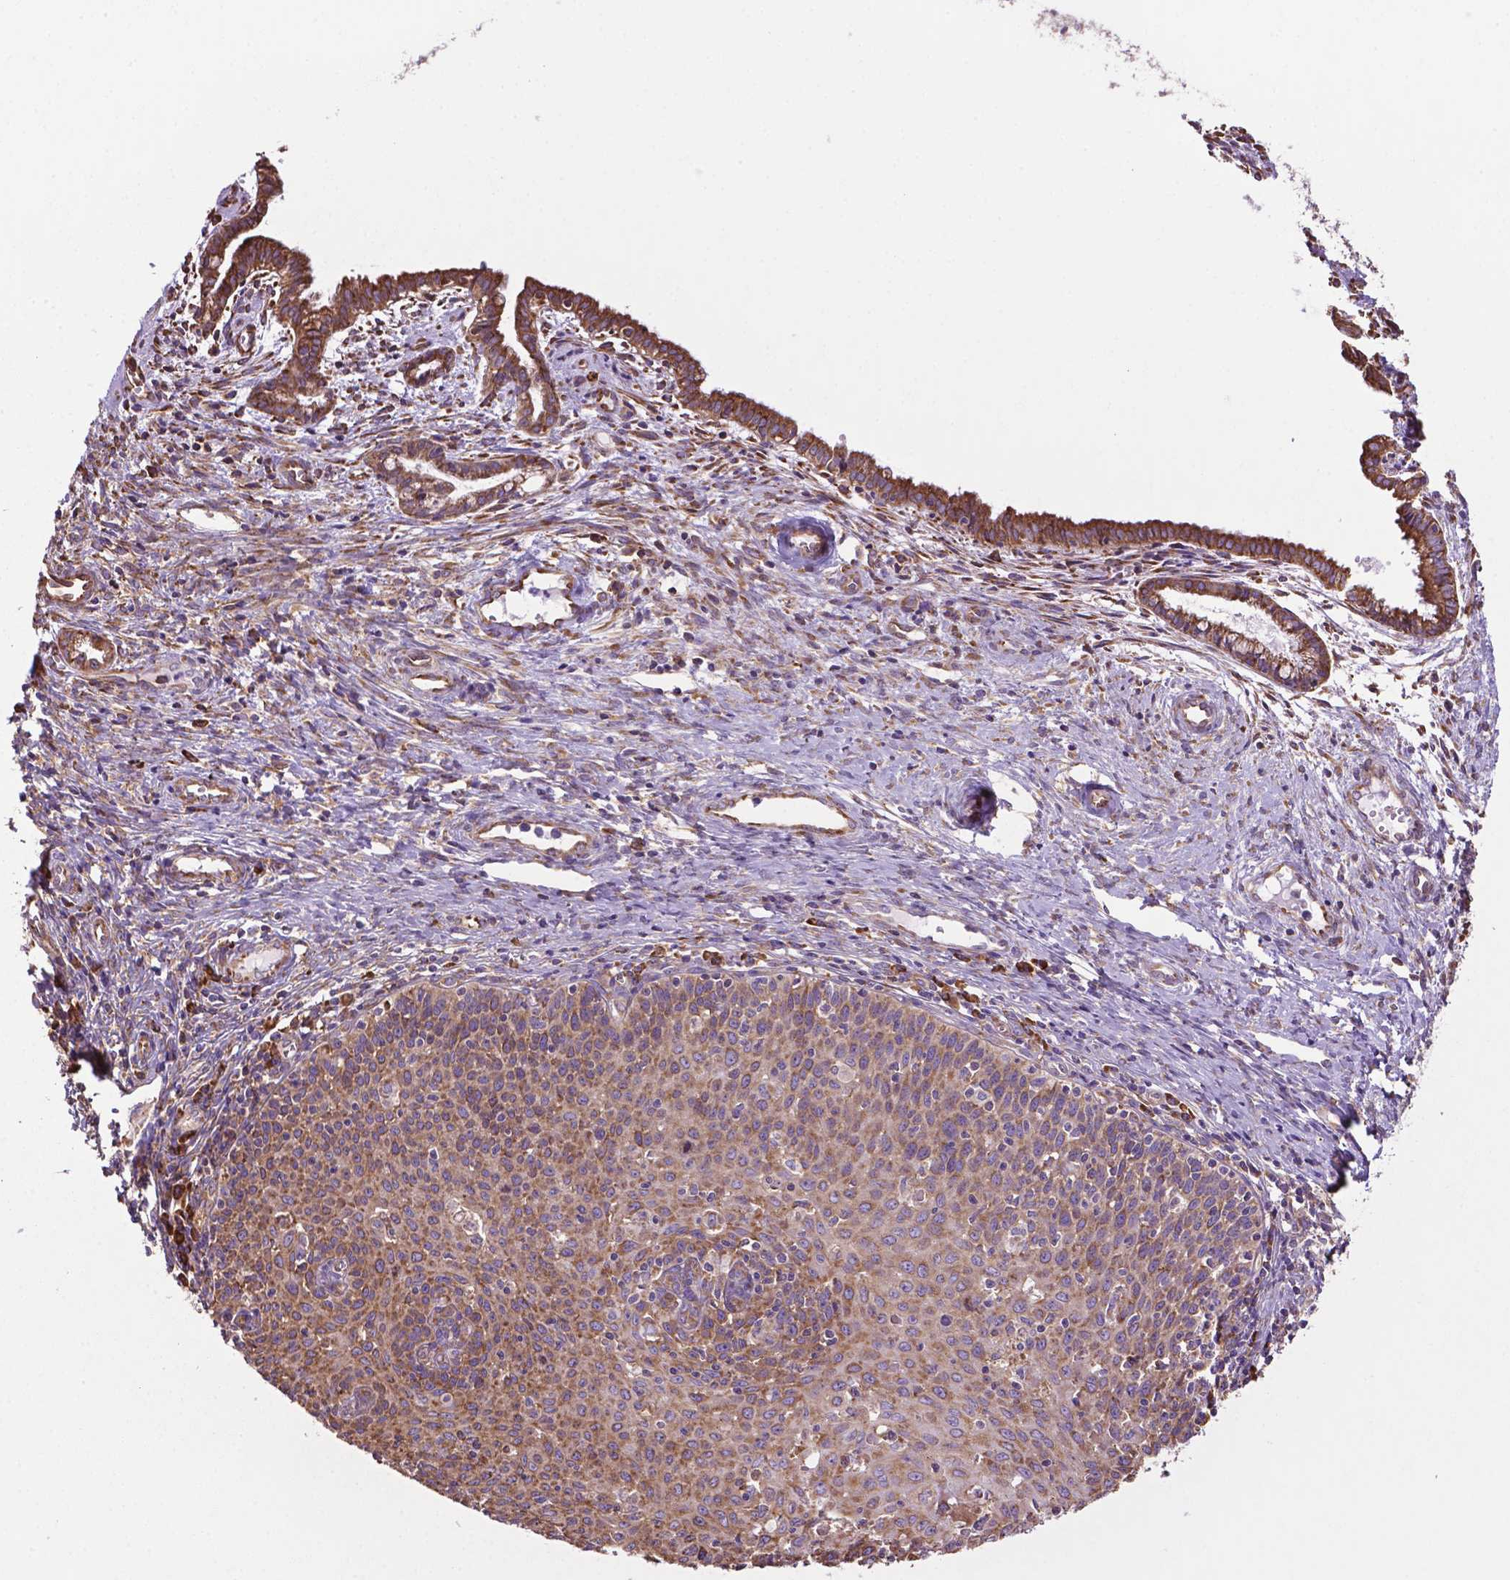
{"staining": {"intensity": "moderate", "quantity": "25%-75%", "location": "cytoplasmic/membranous"}, "tissue": "cervical cancer", "cell_type": "Tumor cells", "image_type": "cancer", "snomed": [{"axis": "morphology", "description": "Squamous cell carcinoma, NOS"}, {"axis": "topography", "description": "Cervix"}], "caption": "Protein analysis of cervical cancer tissue reveals moderate cytoplasmic/membranous positivity in about 25%-75% of tumor cells.", "gene": "RPL29", "patient": {"sex": "female", "age": 38}}